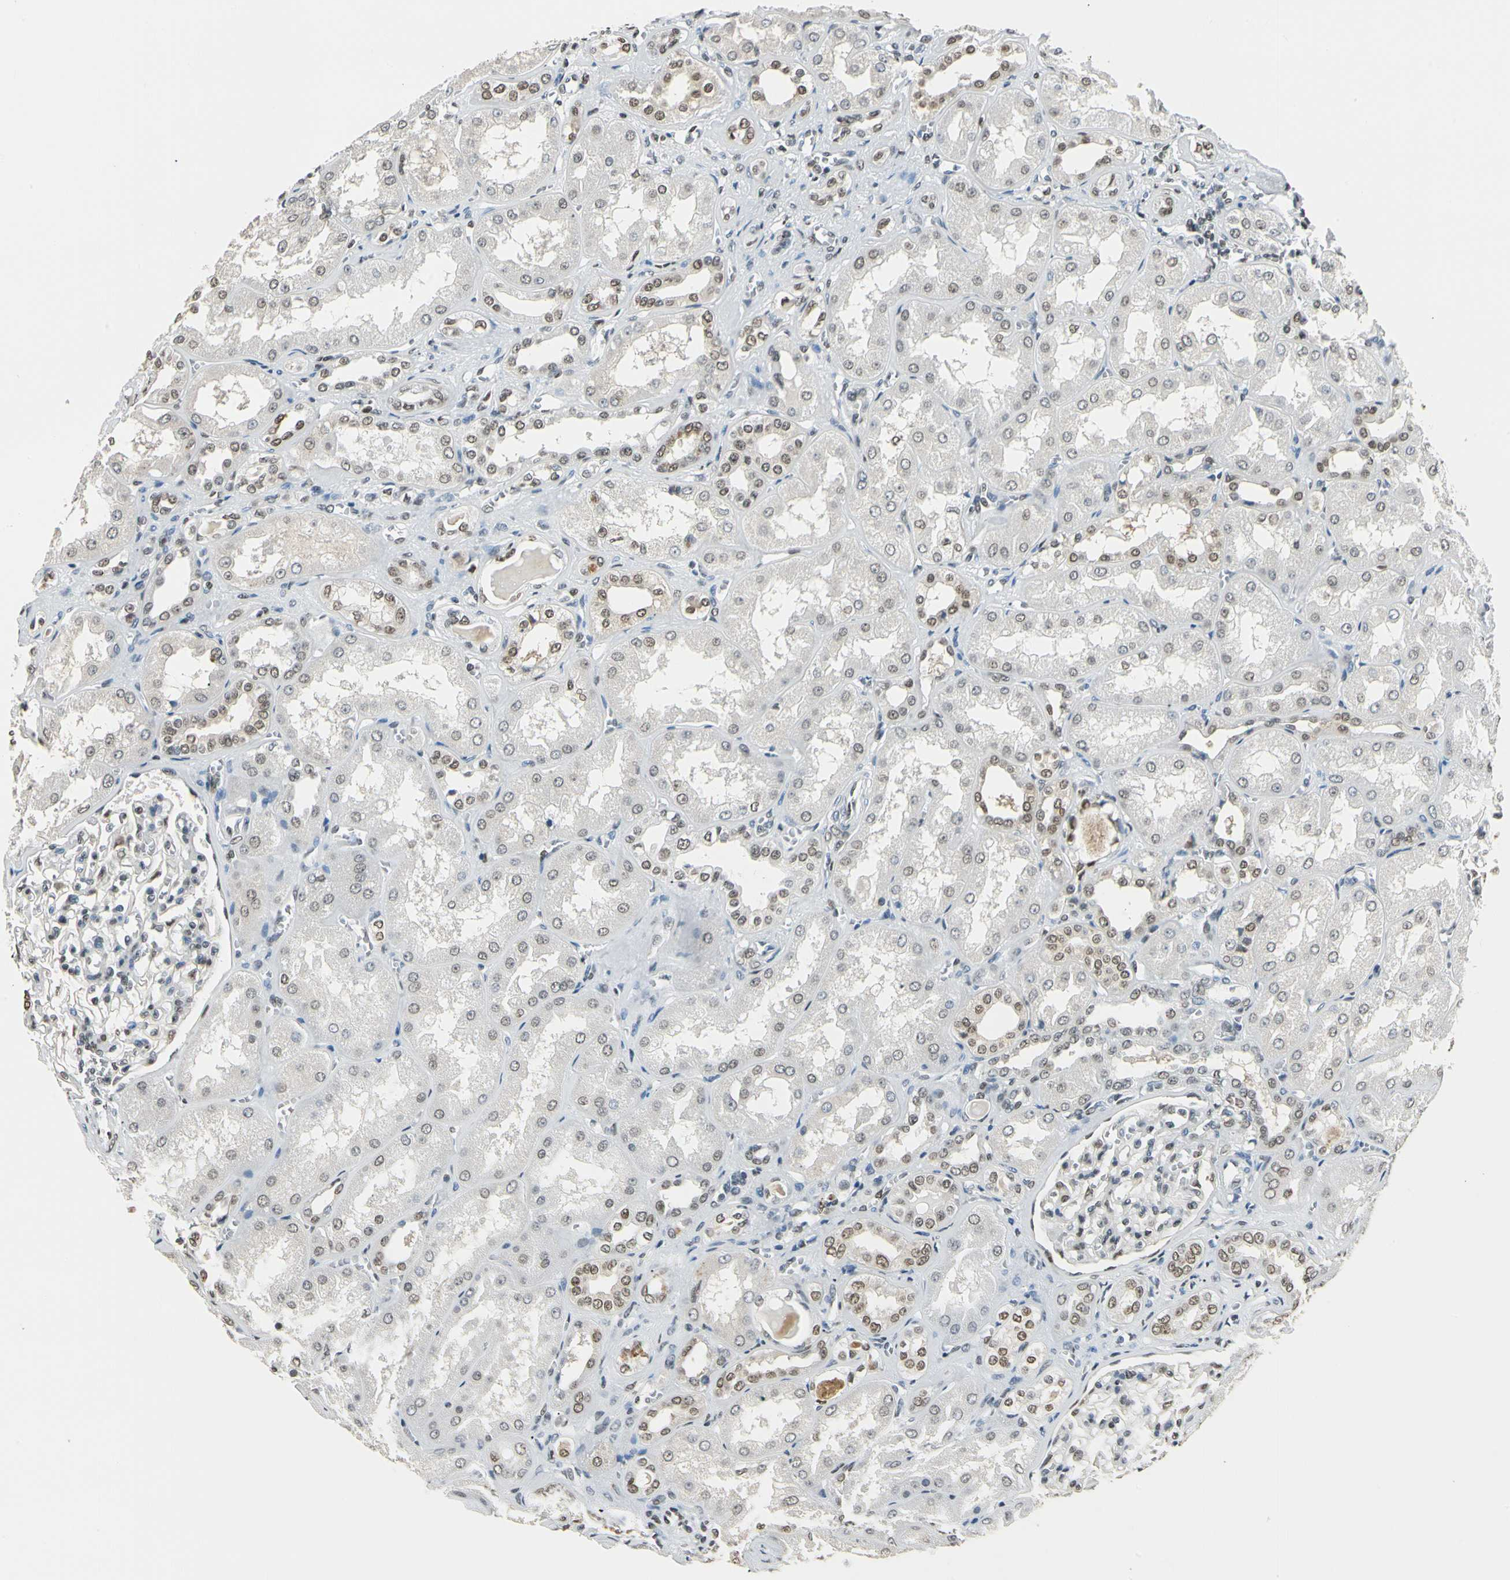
{"staining": {"intensity": "weak", "quantity": "25%-75%", "location": "nuclear"}, "tissue": "kidney", "cell_type": "Cells in glomeruli", "image_type": "normal", "snomed": [{"axis": "morphology", "description": "Normal tissue, NOS"}, {"axis": "topography", "description": "Kidney"}], "caption": "An image of human kidney stained for a protein exhibits weak nuclear brown staining in cells in glomeruli.", "gene": "FANCG", "patient": {"sex": "male", "age": 61}}